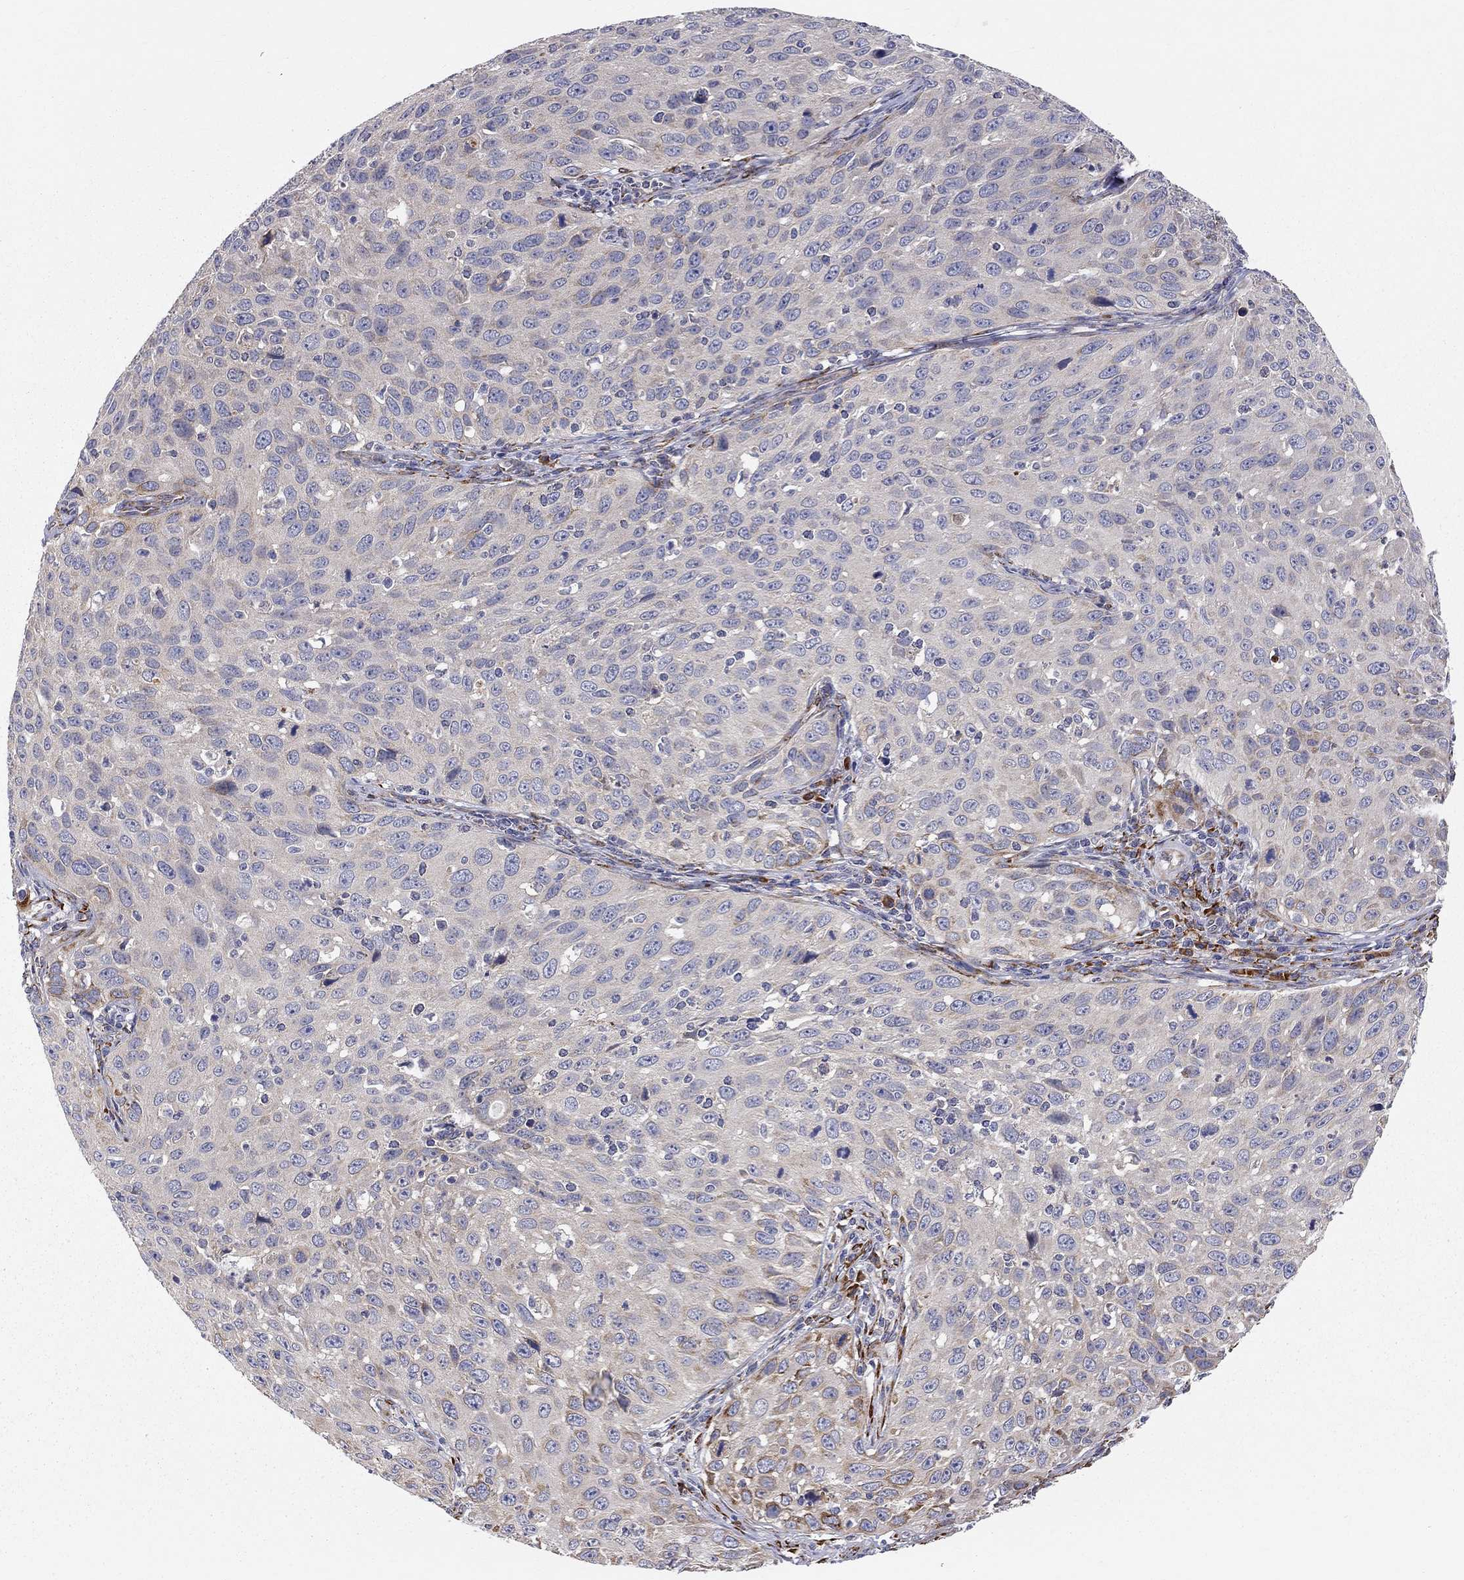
{"staining": {"intensity": "moderate", "quantity": "<25%", "location": "cytoplasmic/membranous"}, "tissue": "cervical cancer", "cell_type": "Tumor cells", "image_type": "cancer", "snomed": [{"axis": "morphology", "description": "Squamous cell carcinoma, NOS"}, {"axis": "topography", "description": "Cervix"}], "caption": "Human squamous cell carcinoma (cervical) stained with a protein marker exhibits moderate staining in tumor cells.", "gene": "CASTOR1", "patient": {"sex": "female", "age": 26}}